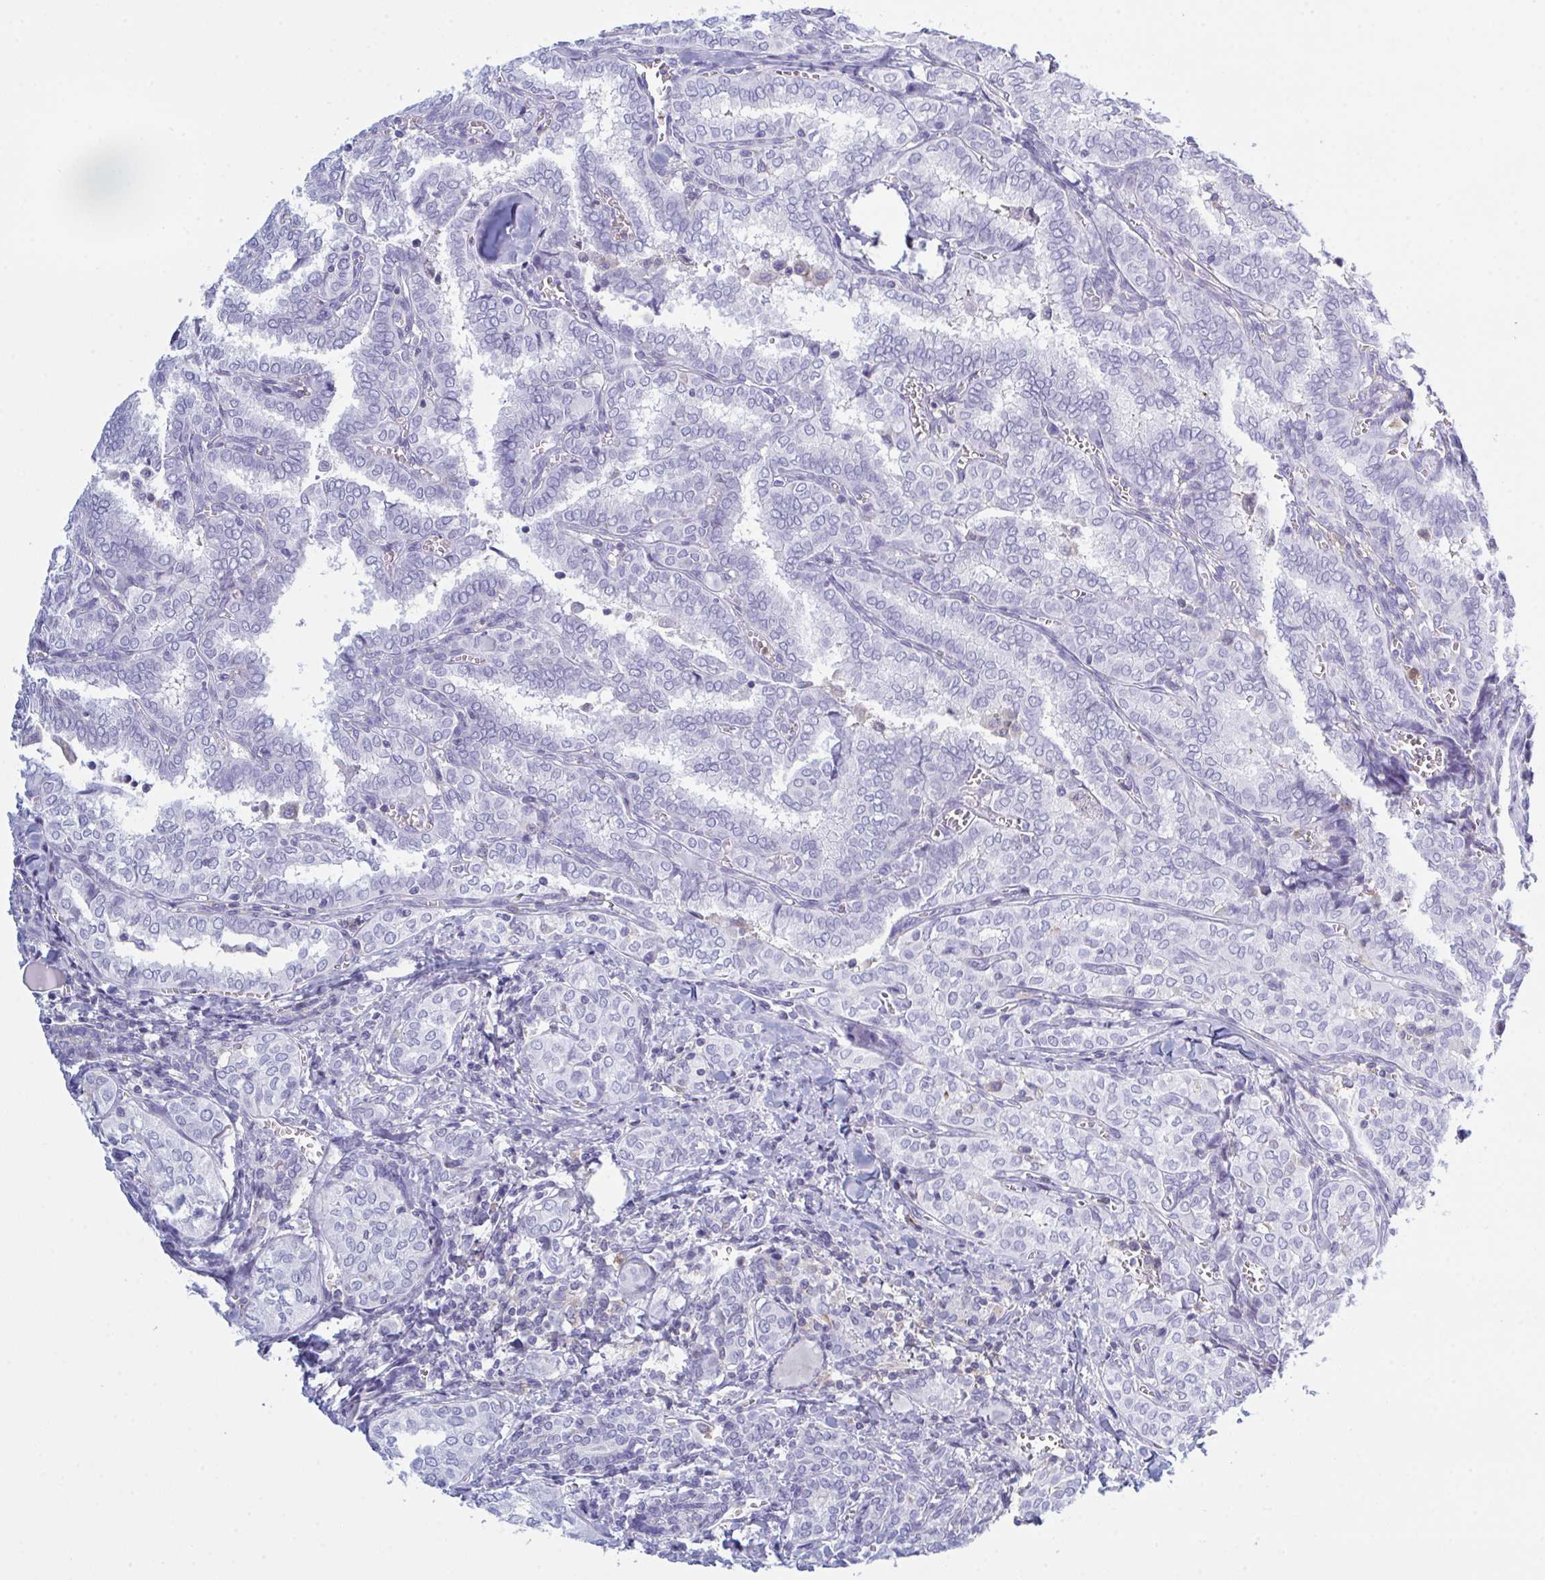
{"staining": {"intensity": "negative", "quantity": "none", "location": "none"}, "tissue": "thyroid cancer", "cell_type": "Tumor cells", "image_type": "cancer", "snomed": [{"axis": "morphology", "description": "Papillary adenocarcinoma, NOS"}, {"axis": "topography", "description": "Thyroid gland"}], "caption": "Thyroid papillary adenocarcinoma was stained to show a protein in brown. There is no significant staining in tumor cells. The staining is performed using DAB brown chromogen with nuclei counter-stained in using hematoxylin.", "gene": "MYO1F", "patient": {"sex": "female", "age": 30}}